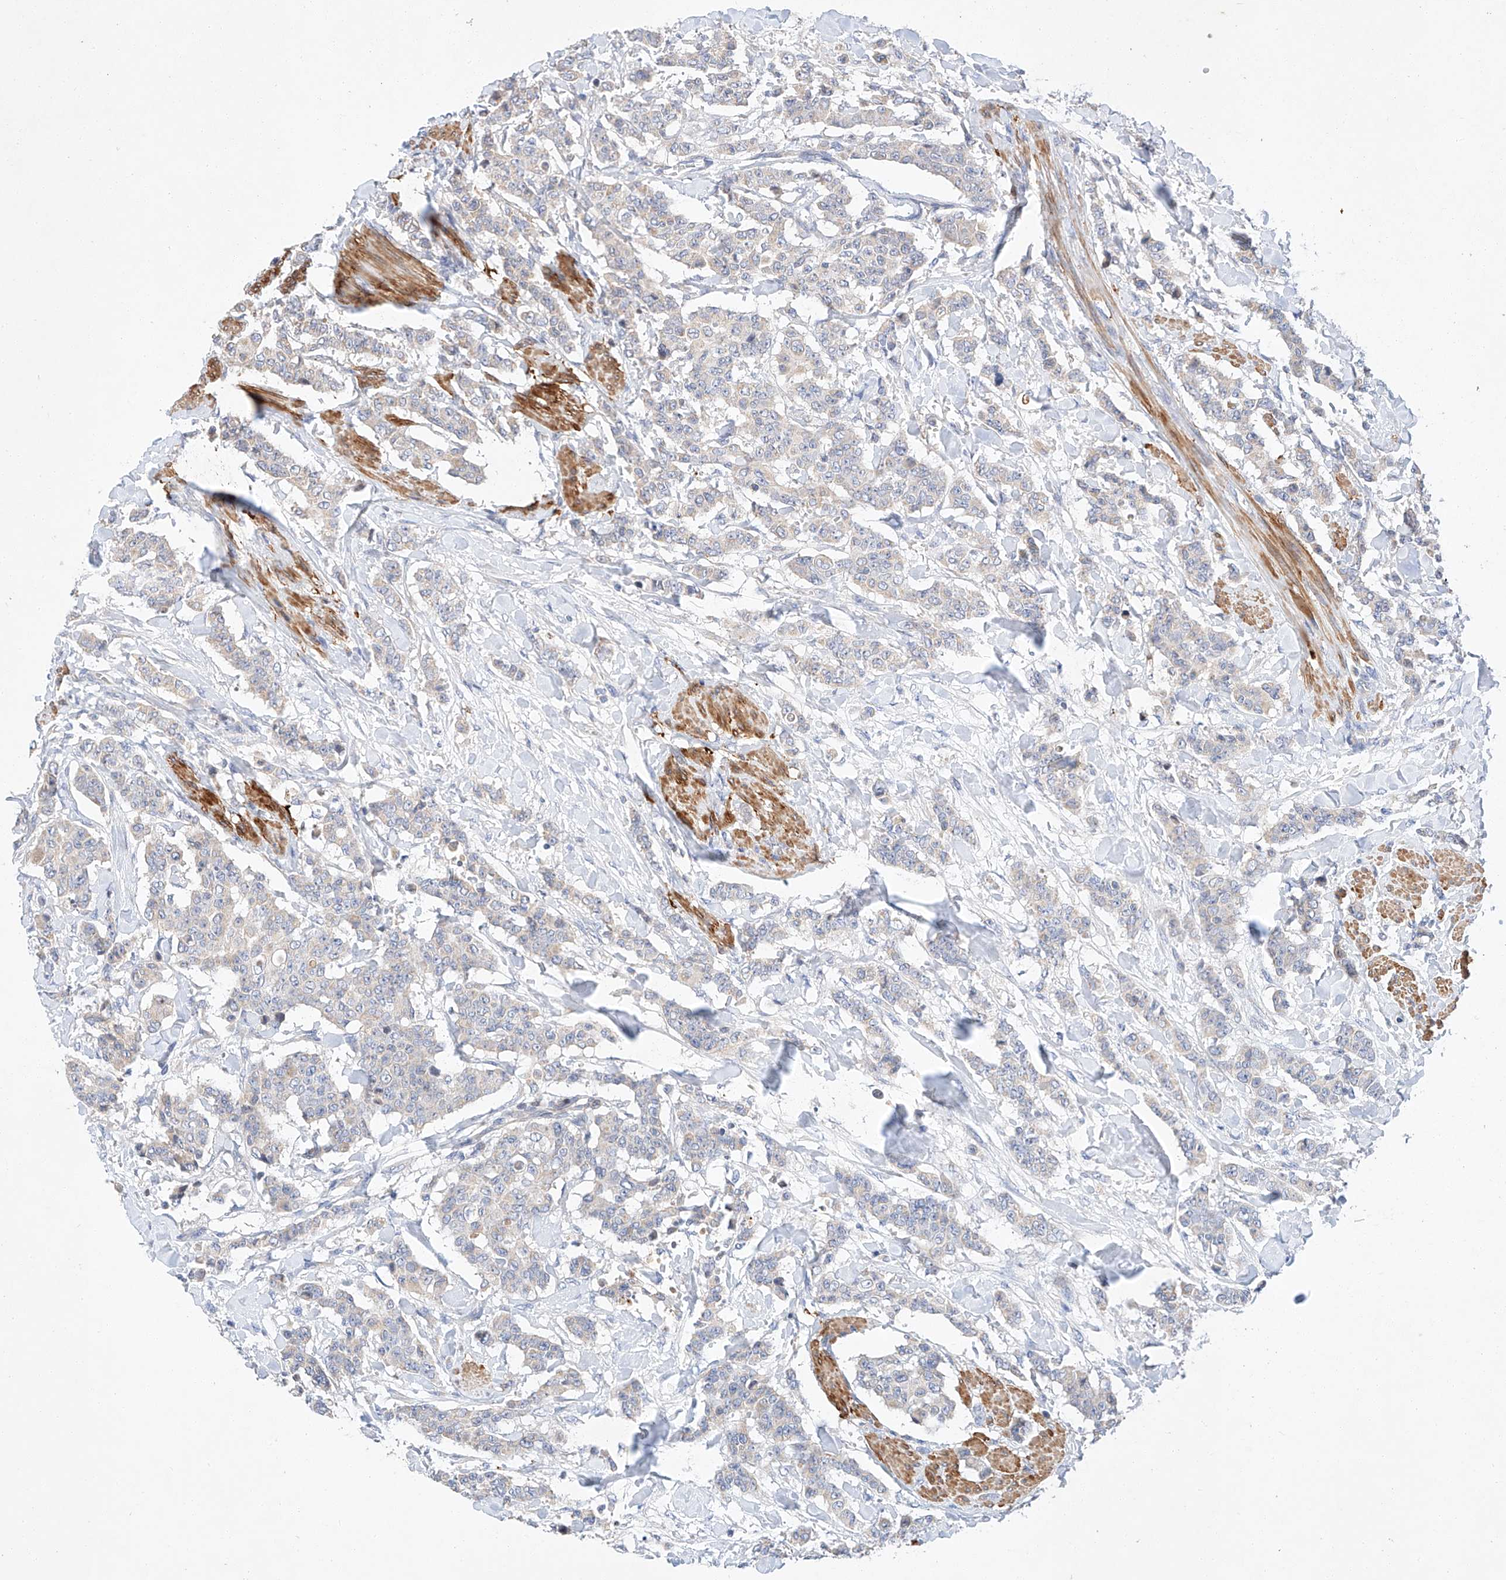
{"staining": {"intensity": "negative", "quantity": "none", "location": "none"}, "tissue": "breast cancer", "cell_type": "Tumor cells", "image_type": "cancer", "snomed": [{"axis": "morphology", "description": "Duct carcinoma"}, {"axis": "topography", "description": "Breast"}], "caption": "This is a photomicrograph of immunohistochemistry (IHC) staining of breast intraductal carcinoma, which shows no positivity in tumor cells. Brightfield microscopy of IHC stained with DAB (brown) and hematoxylin (blue), captured at high magnification.", "gene": "C6orf118", "patient": {"sex": "female", "age": 40}}